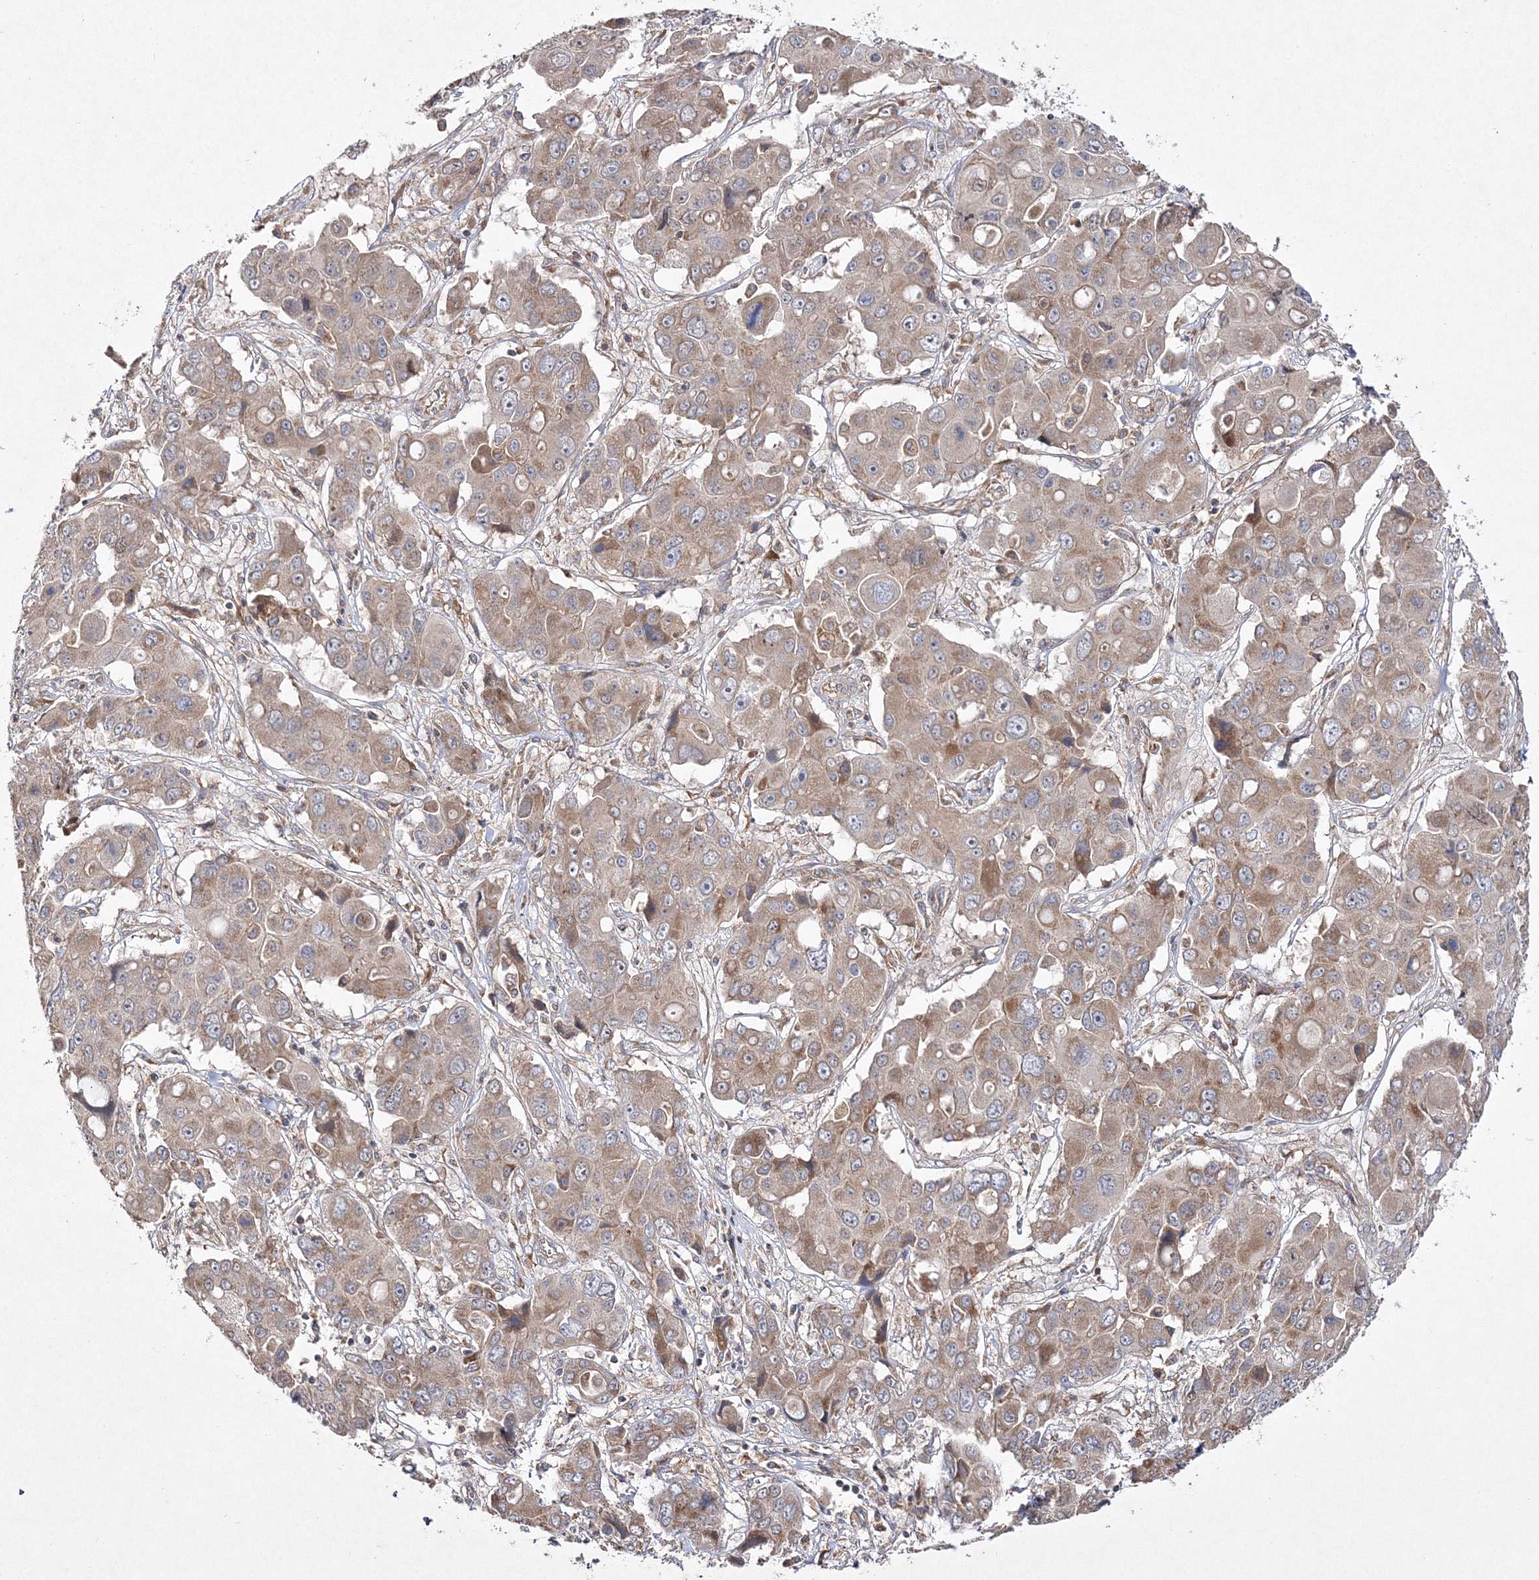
{"staining": {"intensity": "weak", "quantity": ">75%", "location": "cytoplasmic/membranous"}, "tissue": "liver cancer", "cell_type": "Tumor cells", "image_type": "cancer", "snomed": [{"axis": "morphology", "description": "Cholangiocarcinoma"}, {"axis": "topography", "description": "Liver"}], "caption": "High-power microscopy captured an immunohistochemistry photomicrograph of cholangiocarcinoma (liver), revealing weak cytoplasmic/membranous staining in about >75% of tumor cells.", "gene": "DNAJC13", "patient": {"sex": "male", "age": 67}}